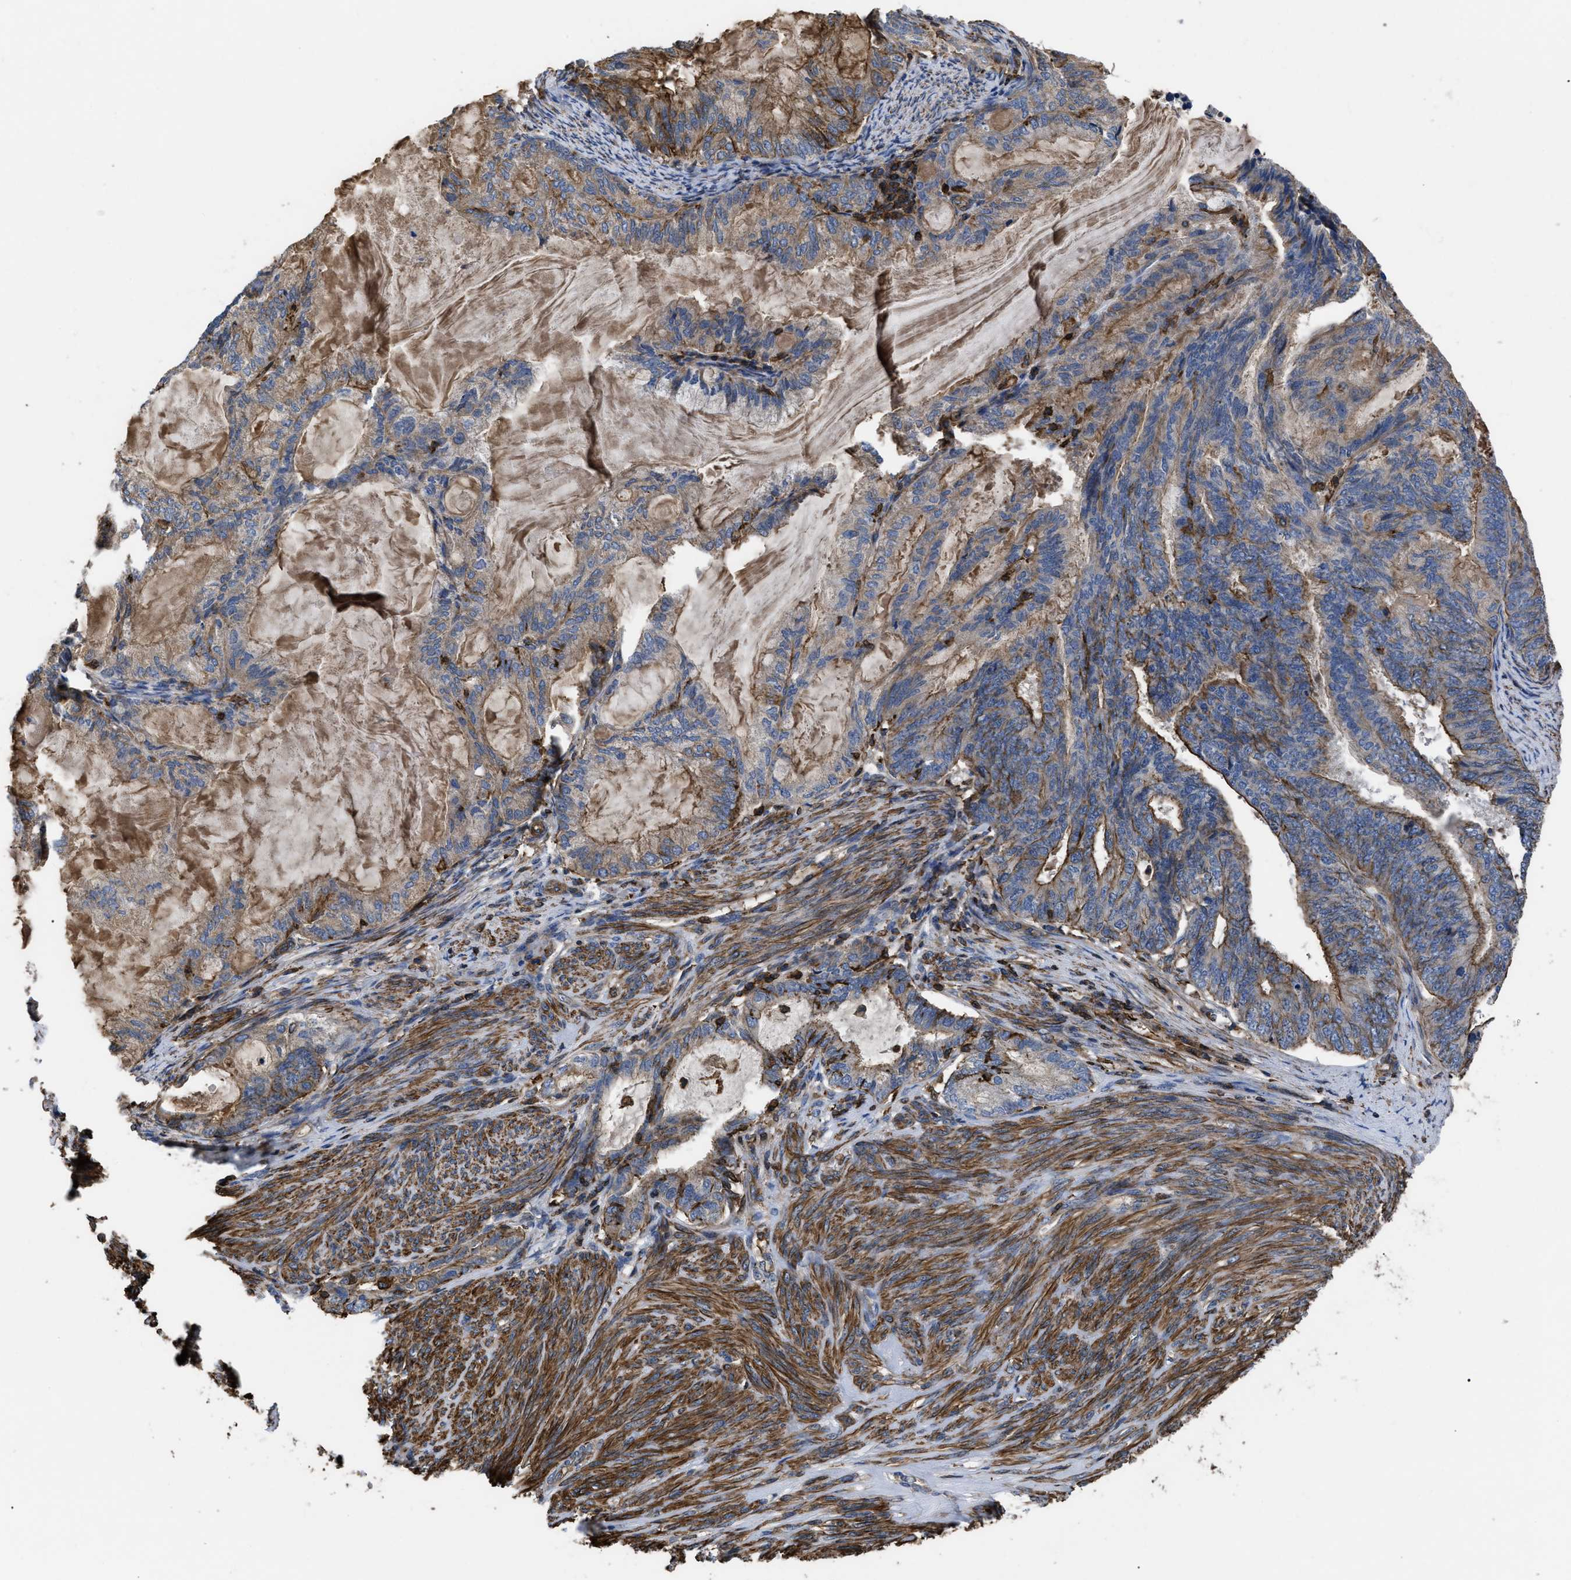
{"staining": {"intensity": "moderate", "quantity": ">75%", "location": "cytoplasmic/membranous"}, "tissue": "endometrial cancer", "cell_type": "Tumor cells", "image_type": "cancer", "snomed": [{"axis": "morphology", "description": "Adenocarcinoma, NOS"}, {"axis": "topography", "description": "Endometrium"}], "caption": "A micrograph showing moderate cytoplasmic/membranous positivity in about >75% of tumor cells in adenocarcinoma (endometrial), as visualized by brown immunohistochemical staining.", "gene": "SCUBE2", "patient": {"sex": "female", "age": 86}}